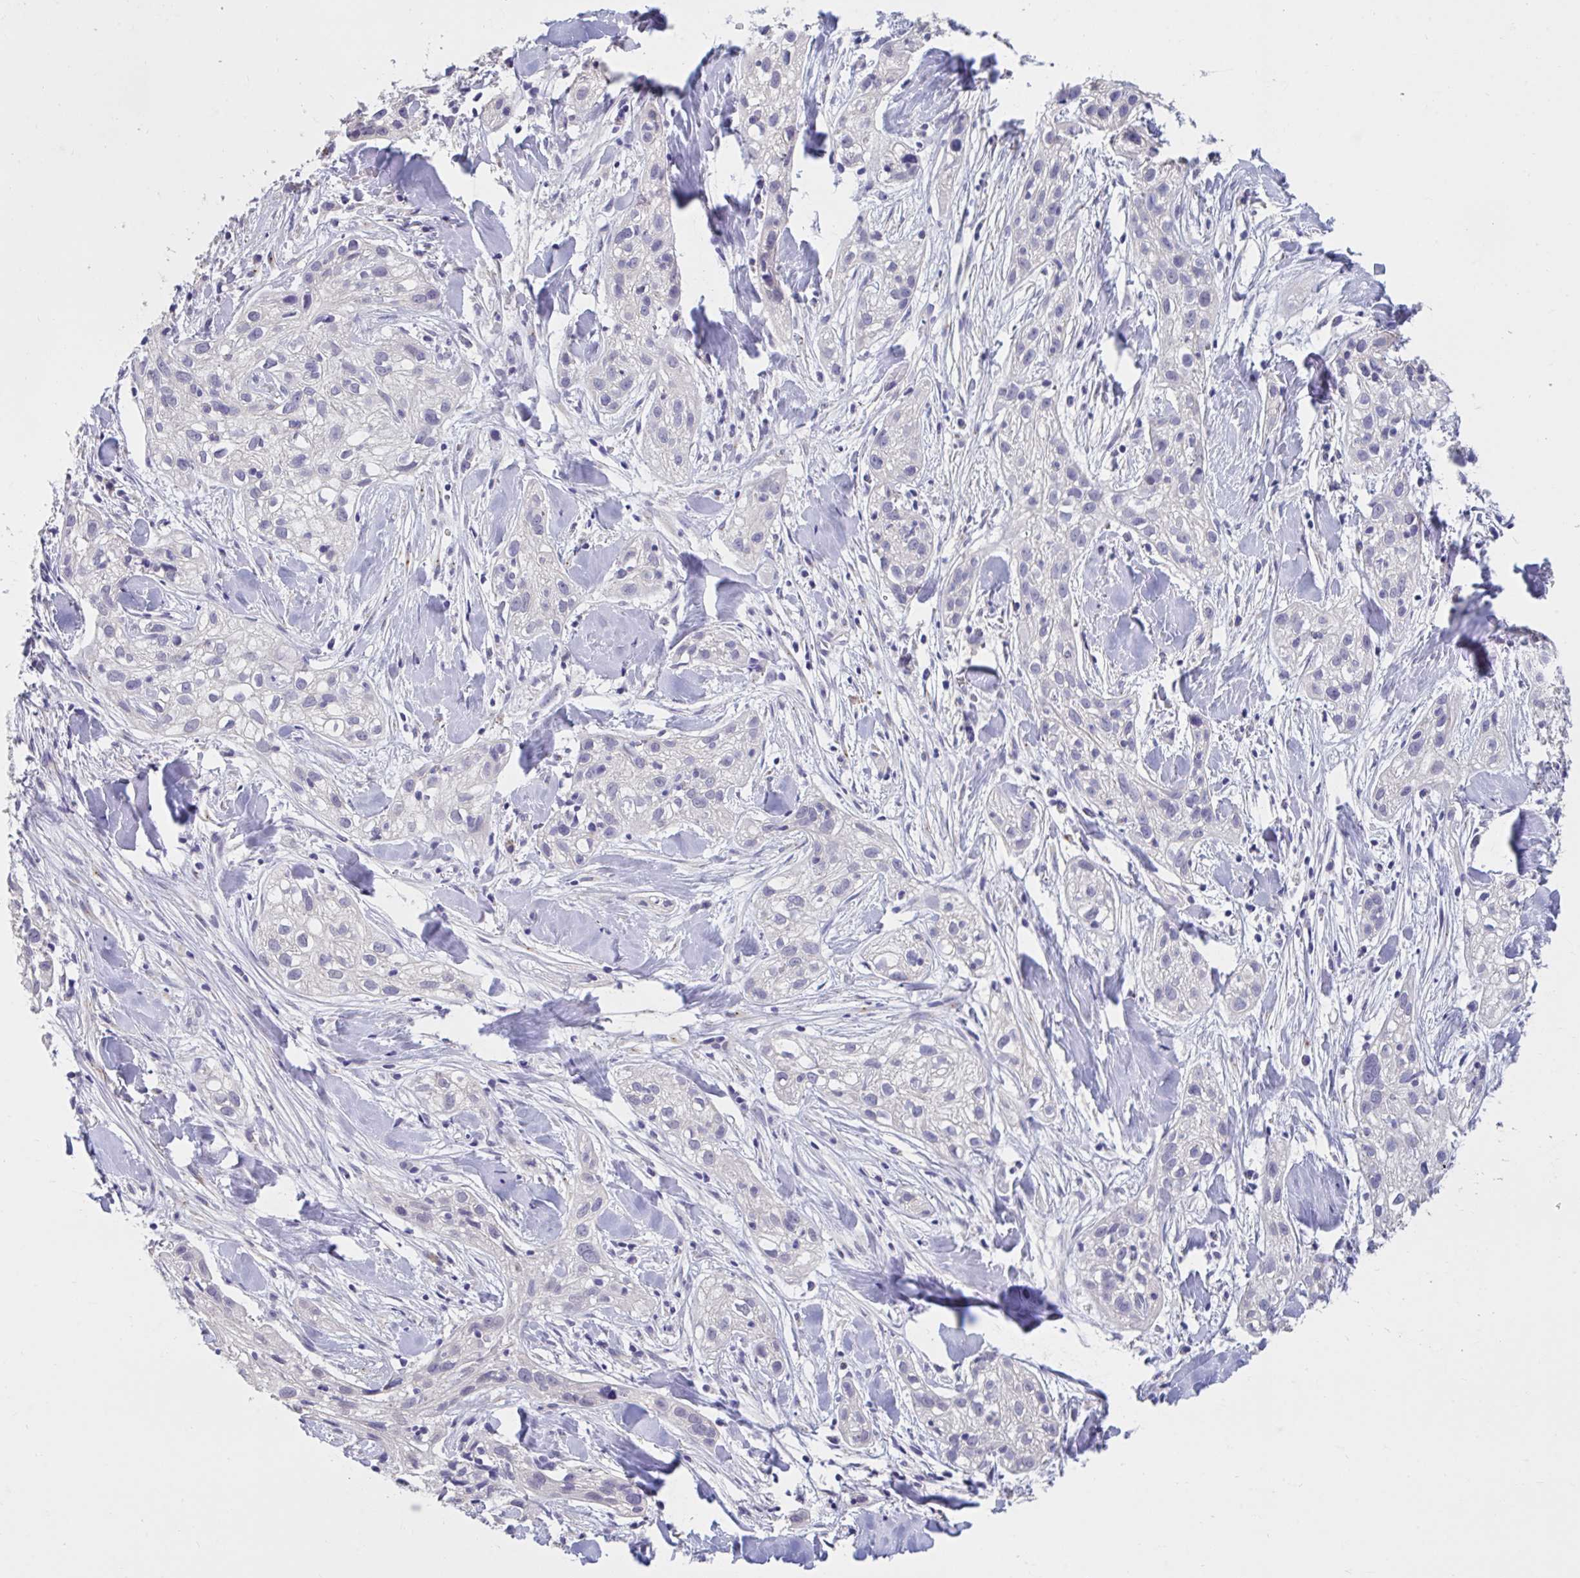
{"staining": {"intensity": "negative", "quantity": "none", "location": "none"}, "tissue": "skin cancer", "cell_type": "Tumor cells", "image_type": "cancer", "snomed": [{"axis": "morphology", "description": "Squamous cell carcinoma, NOS"}, {"axis": "topography", "description": "Skin"}], "caption": "Skin squamous cell carcinoma was stained to show a protein in brown. There is no significant expression in tumor cells.", "gene": "GPR162", "patient": {"sex": "male", "age": 82}}